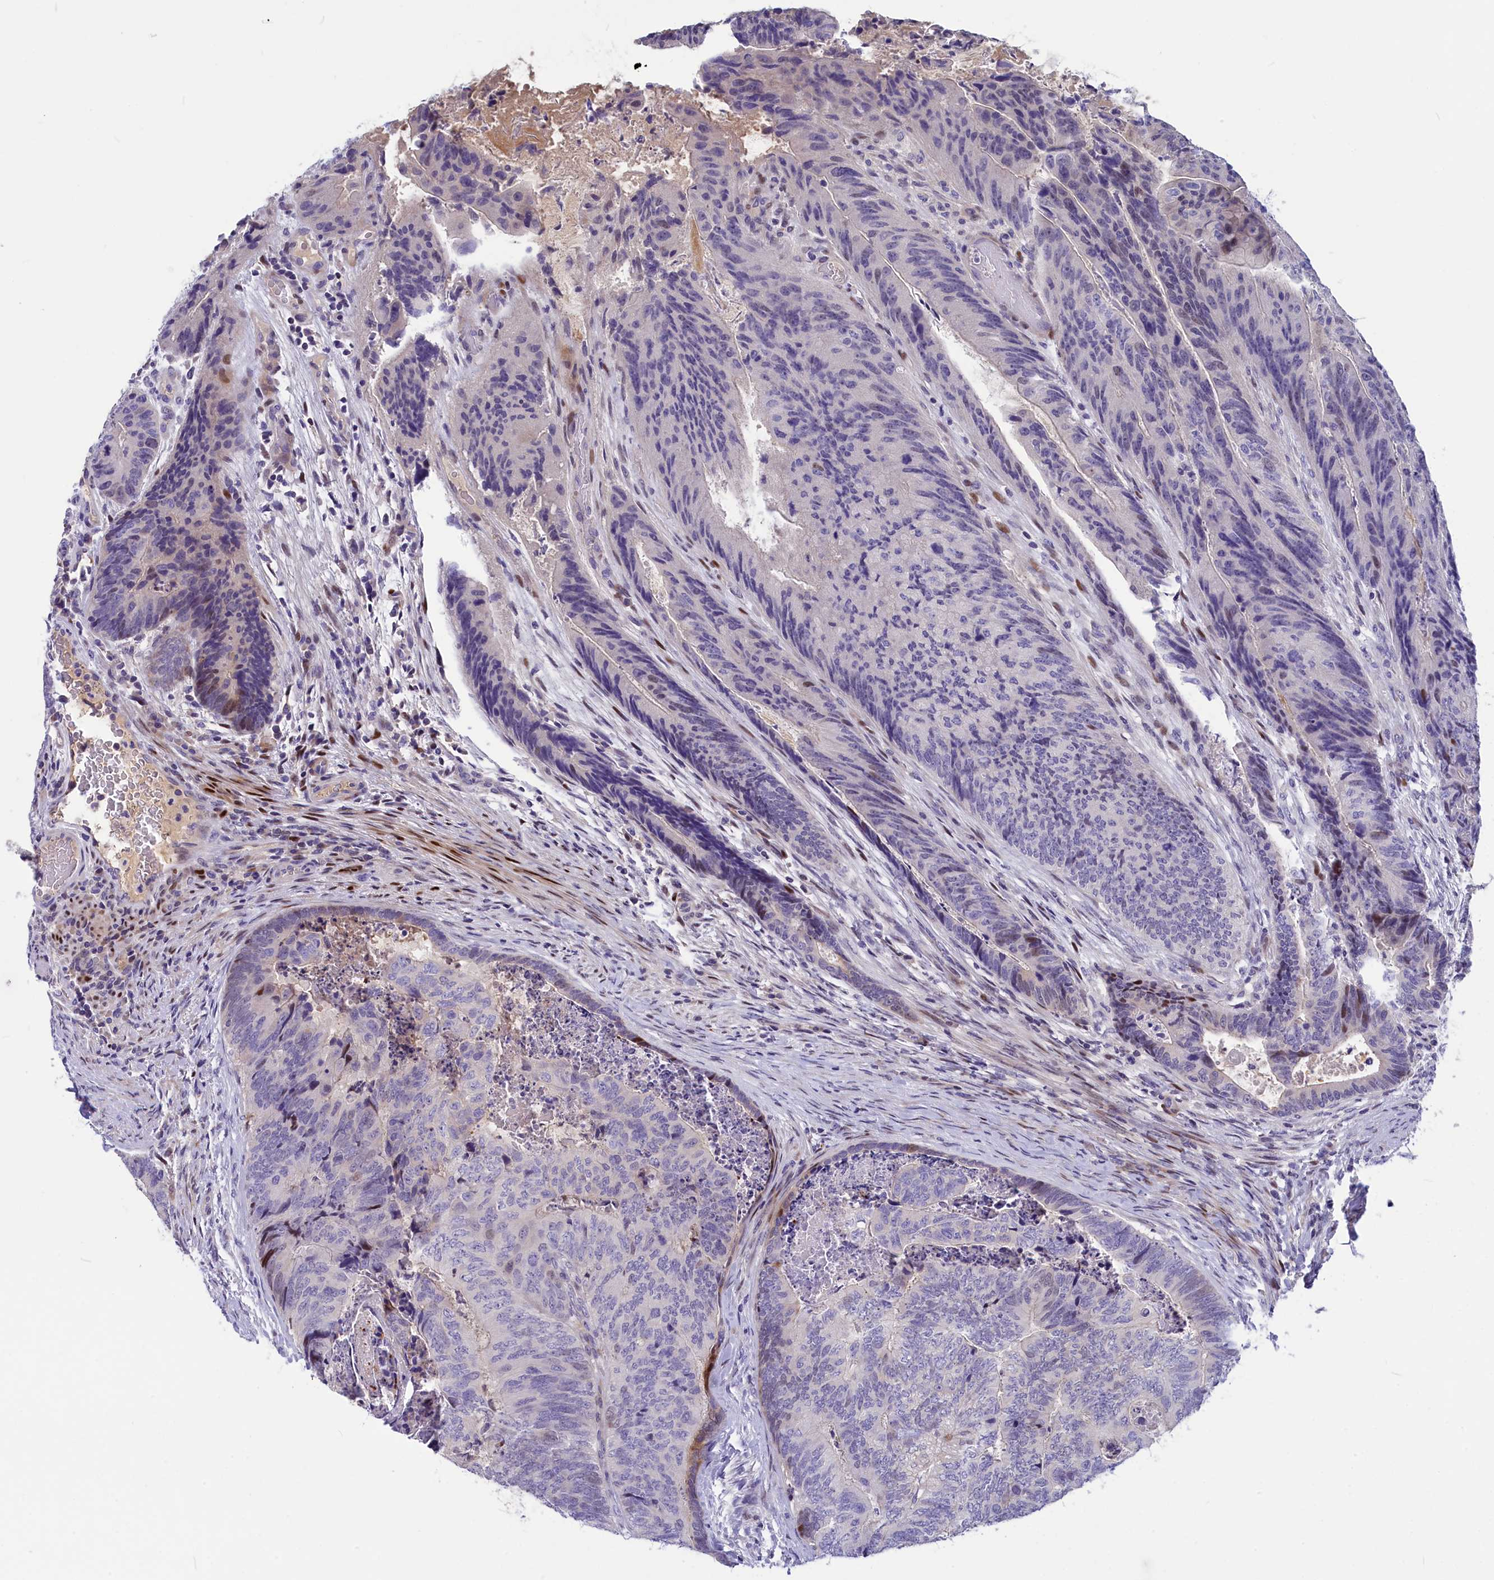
{"staining": {"intensity": "moderate", "quantity": "<25%", "location": "nuclear"}, "tissue": "colorectal cancer", "cell_type": "Tumor cells", "image_type": "cancer", "snomed": [{"axis": "morphology", "description": "Adenocarcinoma, NOS"}, {"axis": "topography", "description": "Colon"}], "caption": "Colorectal cancer (adenocarcinoma) tissue displays moderate nuclear positivity in approximately <25% of tumor cells", "gene": "NKPD1", "patient": {"sex": "female", "age": 67}}